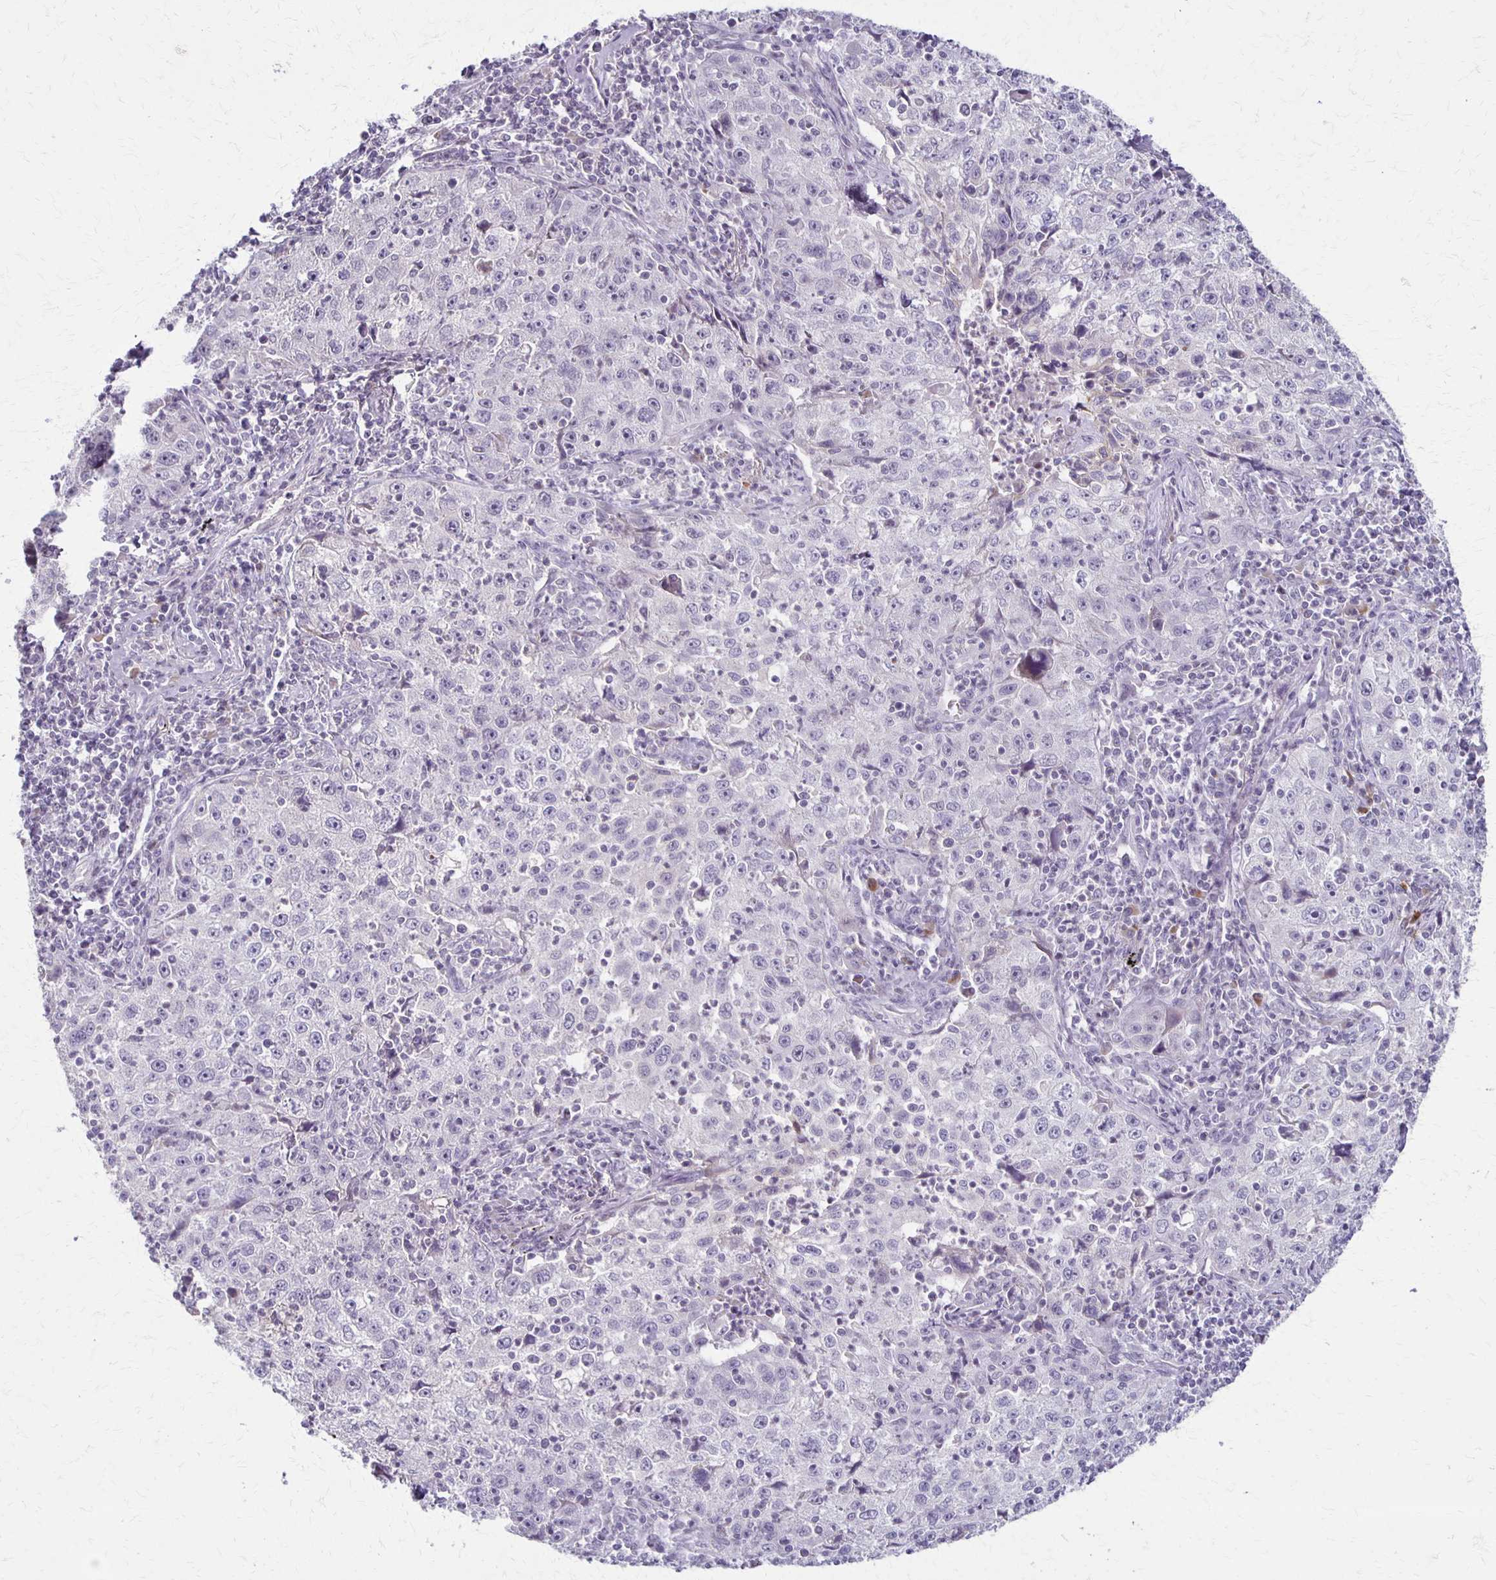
{"staining": {"intensity": "negative", "quantity": "none", "location": "none"}, "tissue": "lung cancer", "cell_type": "Tumor cells", "image_type": "cancer", "snomed": [{"axis": "morphology", "description": "Squamous cell carcinoma, NOS"}, {"axis": "topography", "description": "Lung"}], "caption": "Histopathology image shows no significant protein expression in tumor cells of lung cancer.", "gene": "SLC35E2B", "patient": {"sex": "male", "age": 71}}